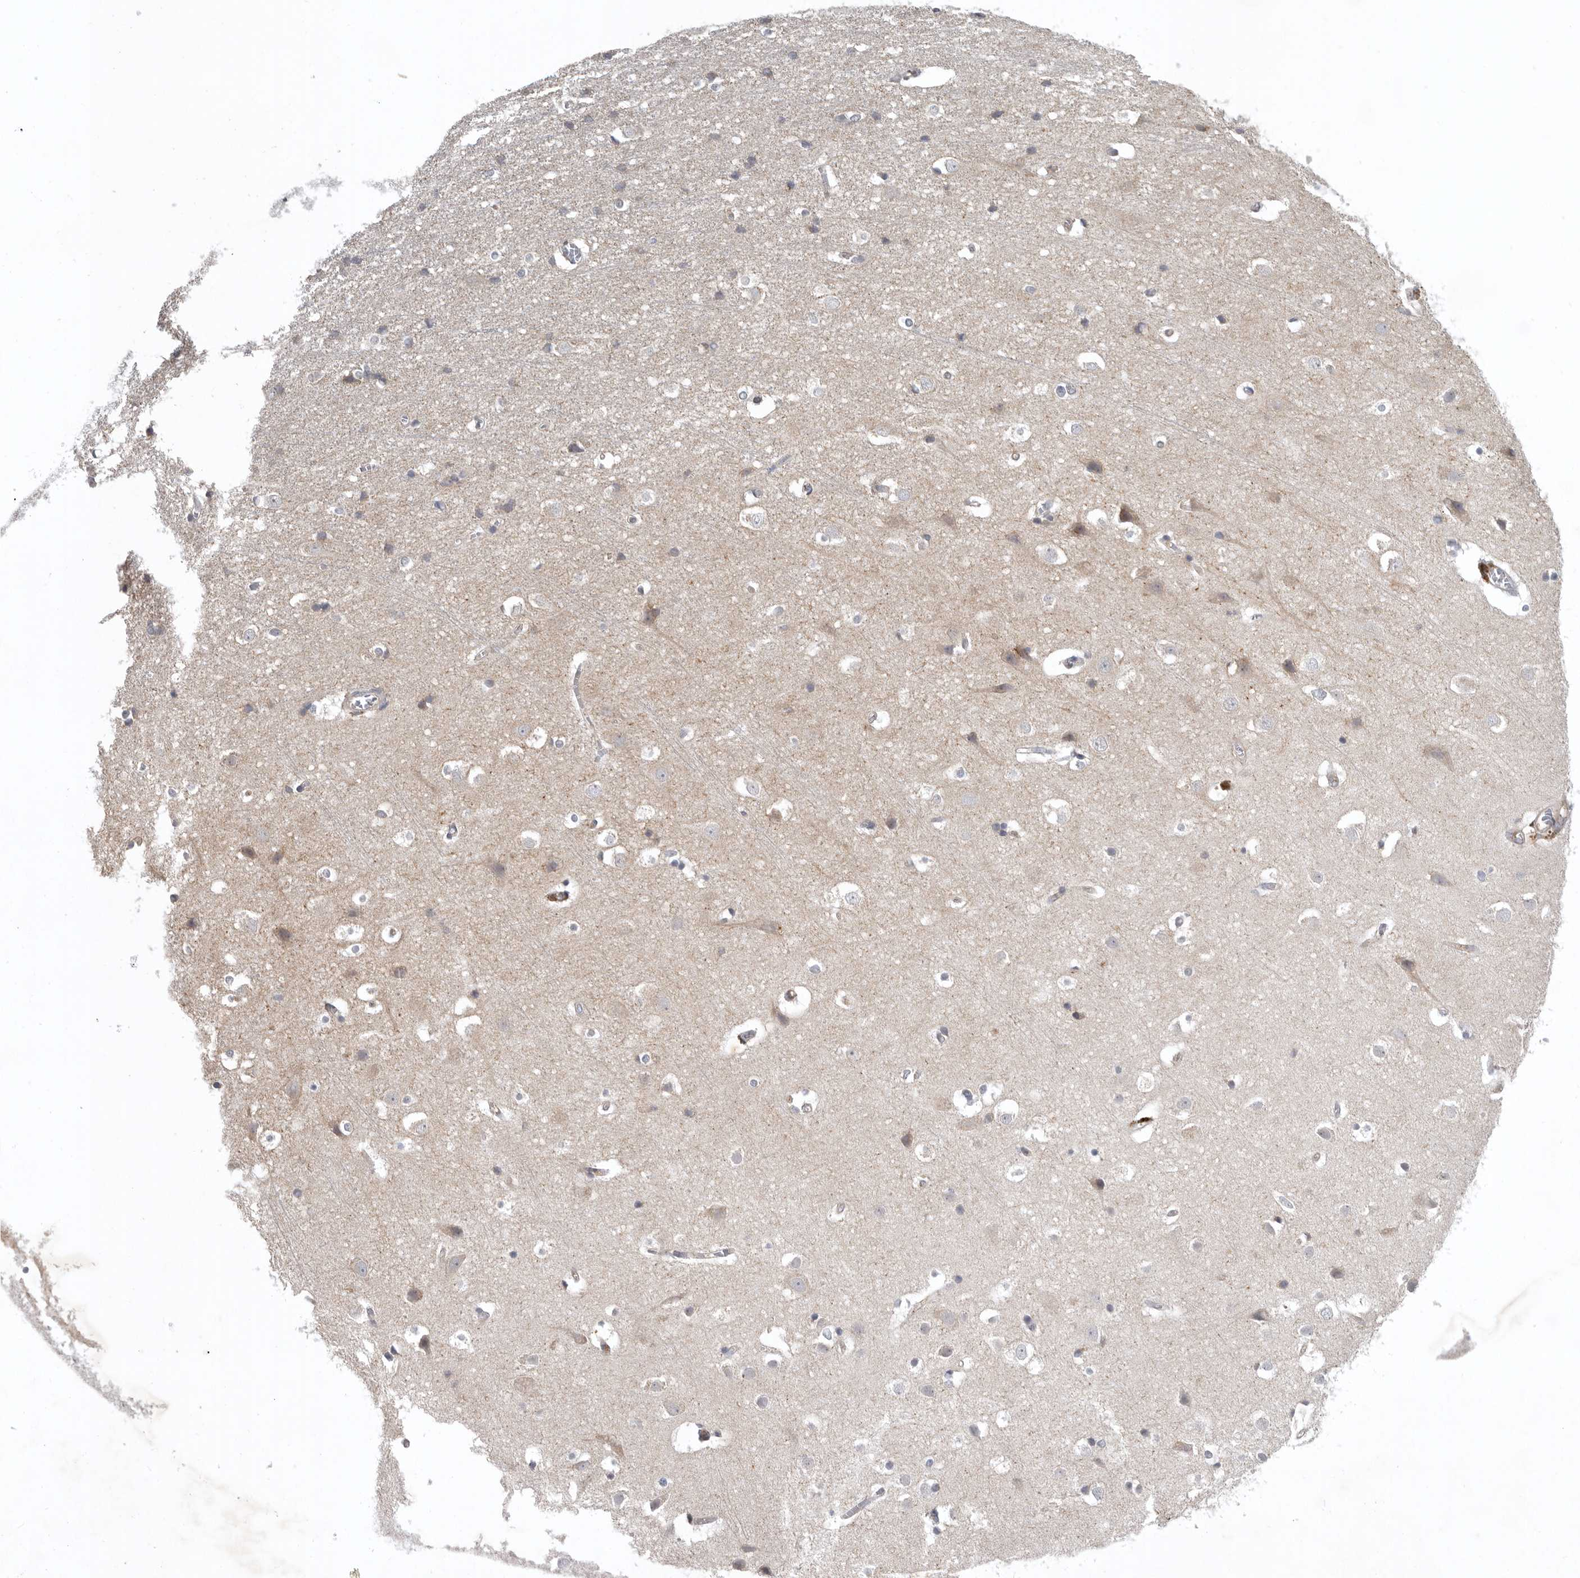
{"staining": {"intensity": "weak", "quantity": "<25%", "location": "cytoplasmic/membranous"}, "tissue": "cerebral cortex", "cell_type": "Endothelial cells", "image_type": "normal", "snomed": [{"axis": "morphology", "description": "Normal tissue, NOS"}, {"axis": "morphology", "description": "Developmental malformation"}, {"axis": "topography", "description": "Cerebral cortex"}], "caption": "This is a micrograph of immunohistochemistry staining of normal cerebral cortex, which shows no positivity in endothelial cells. (IHC, brightfield microscopy, high magnification).", "gene": "C1orf109", "patient": {"sex": "female", "age": 30}}